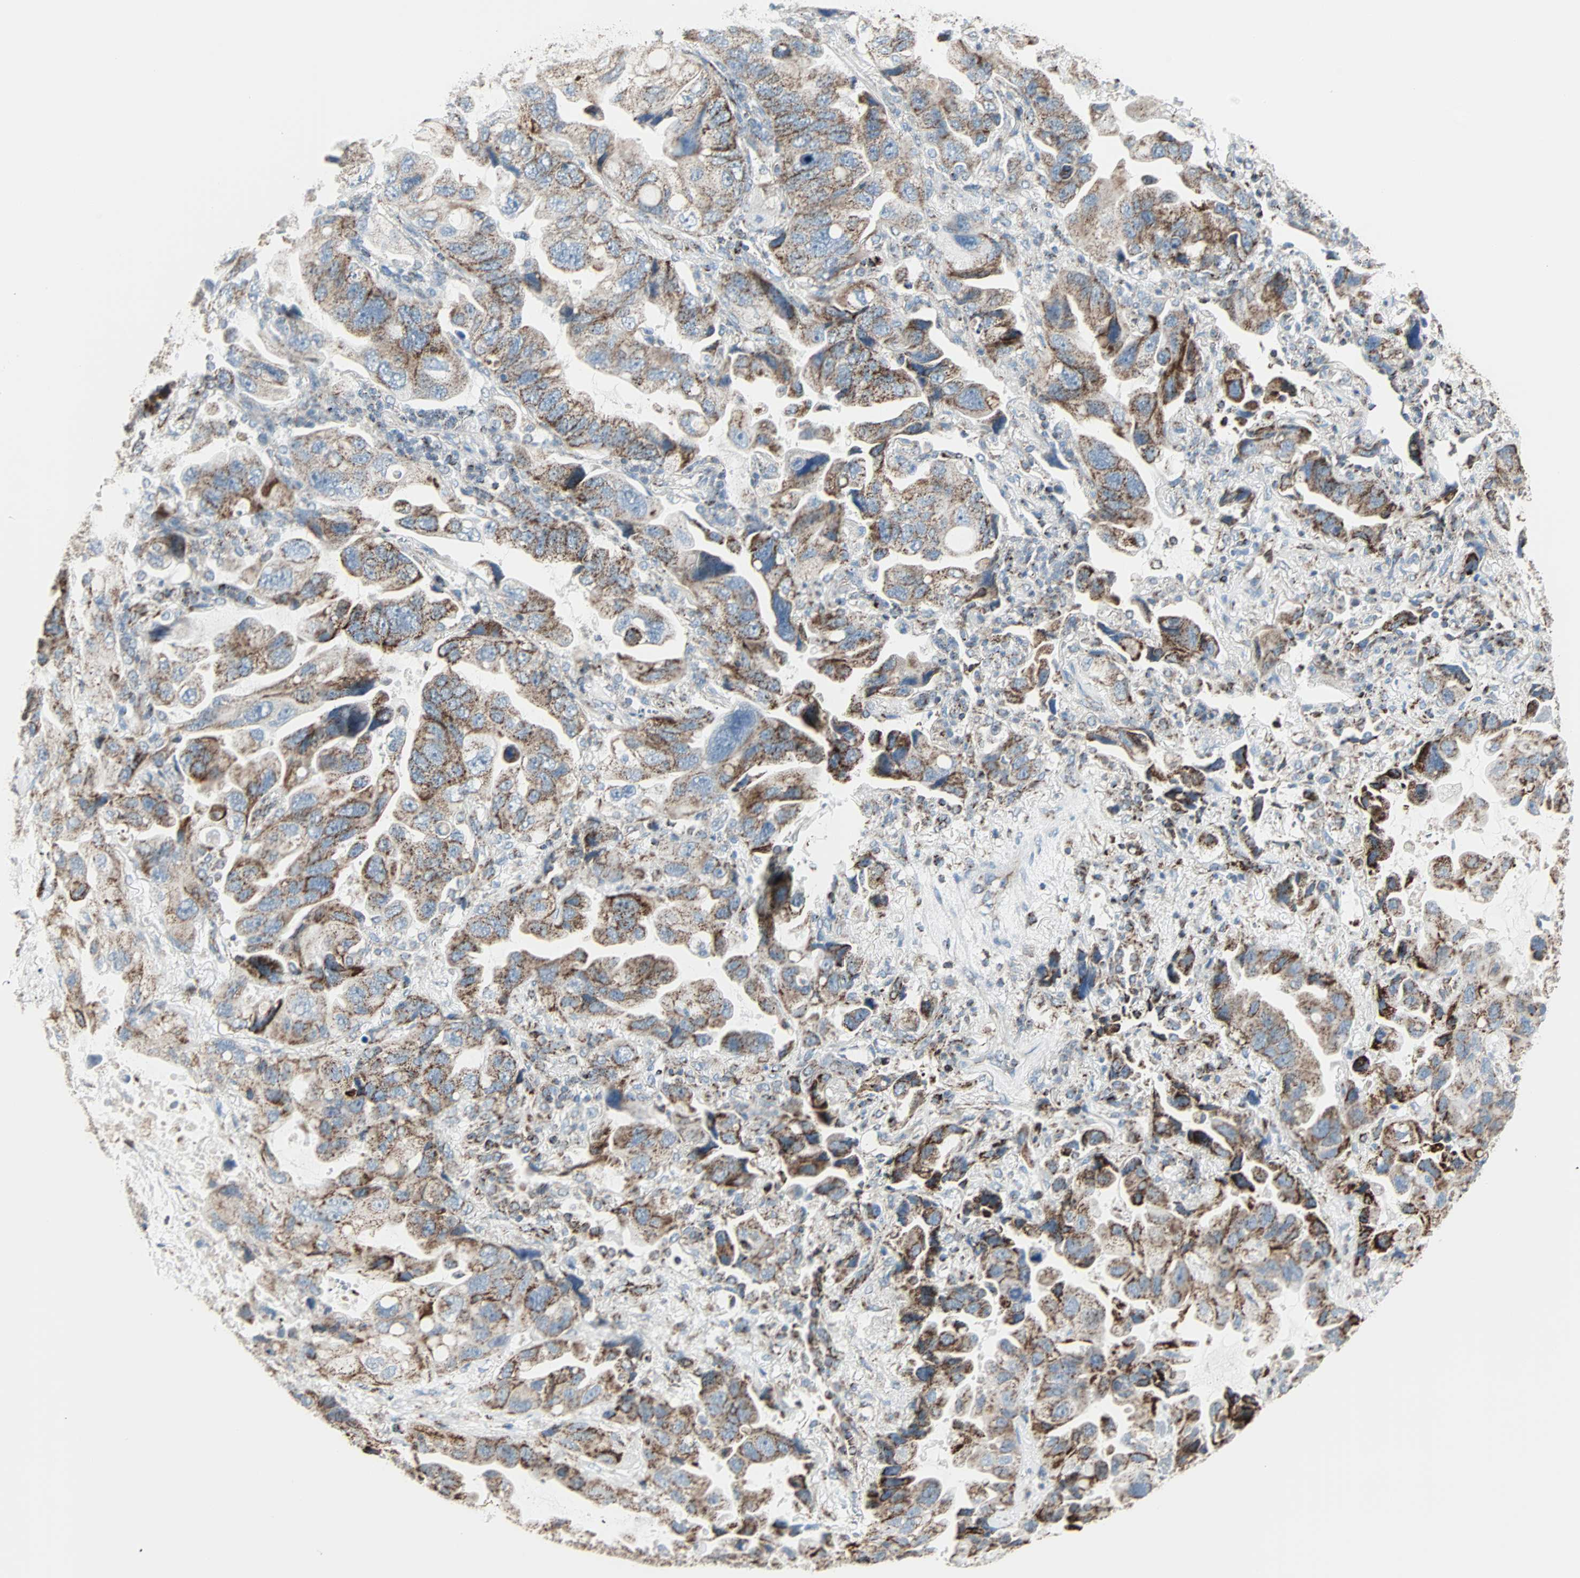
{"staining": {"intensity": "moderate", "quantity": "25%-75%", "location": "cytoplasmic/membranous"}, "tissue": "lung cancer", "cell_type": "Tumor cells", "image_type": "cancer", "snomed": [{"axis": "morphology", "description": "Squamous cell carcinoma, NOS"}, {"axis": "topography", "description": "Lung"}], "caption": "Protein staining of lung squamous cell carcinoma tissue displays moderate cytoplasmic/membranous staining in approximately 25%-75% of tumor cells.", "gene": "IDH2", "patient": {"sex": "female", "age": 73}}